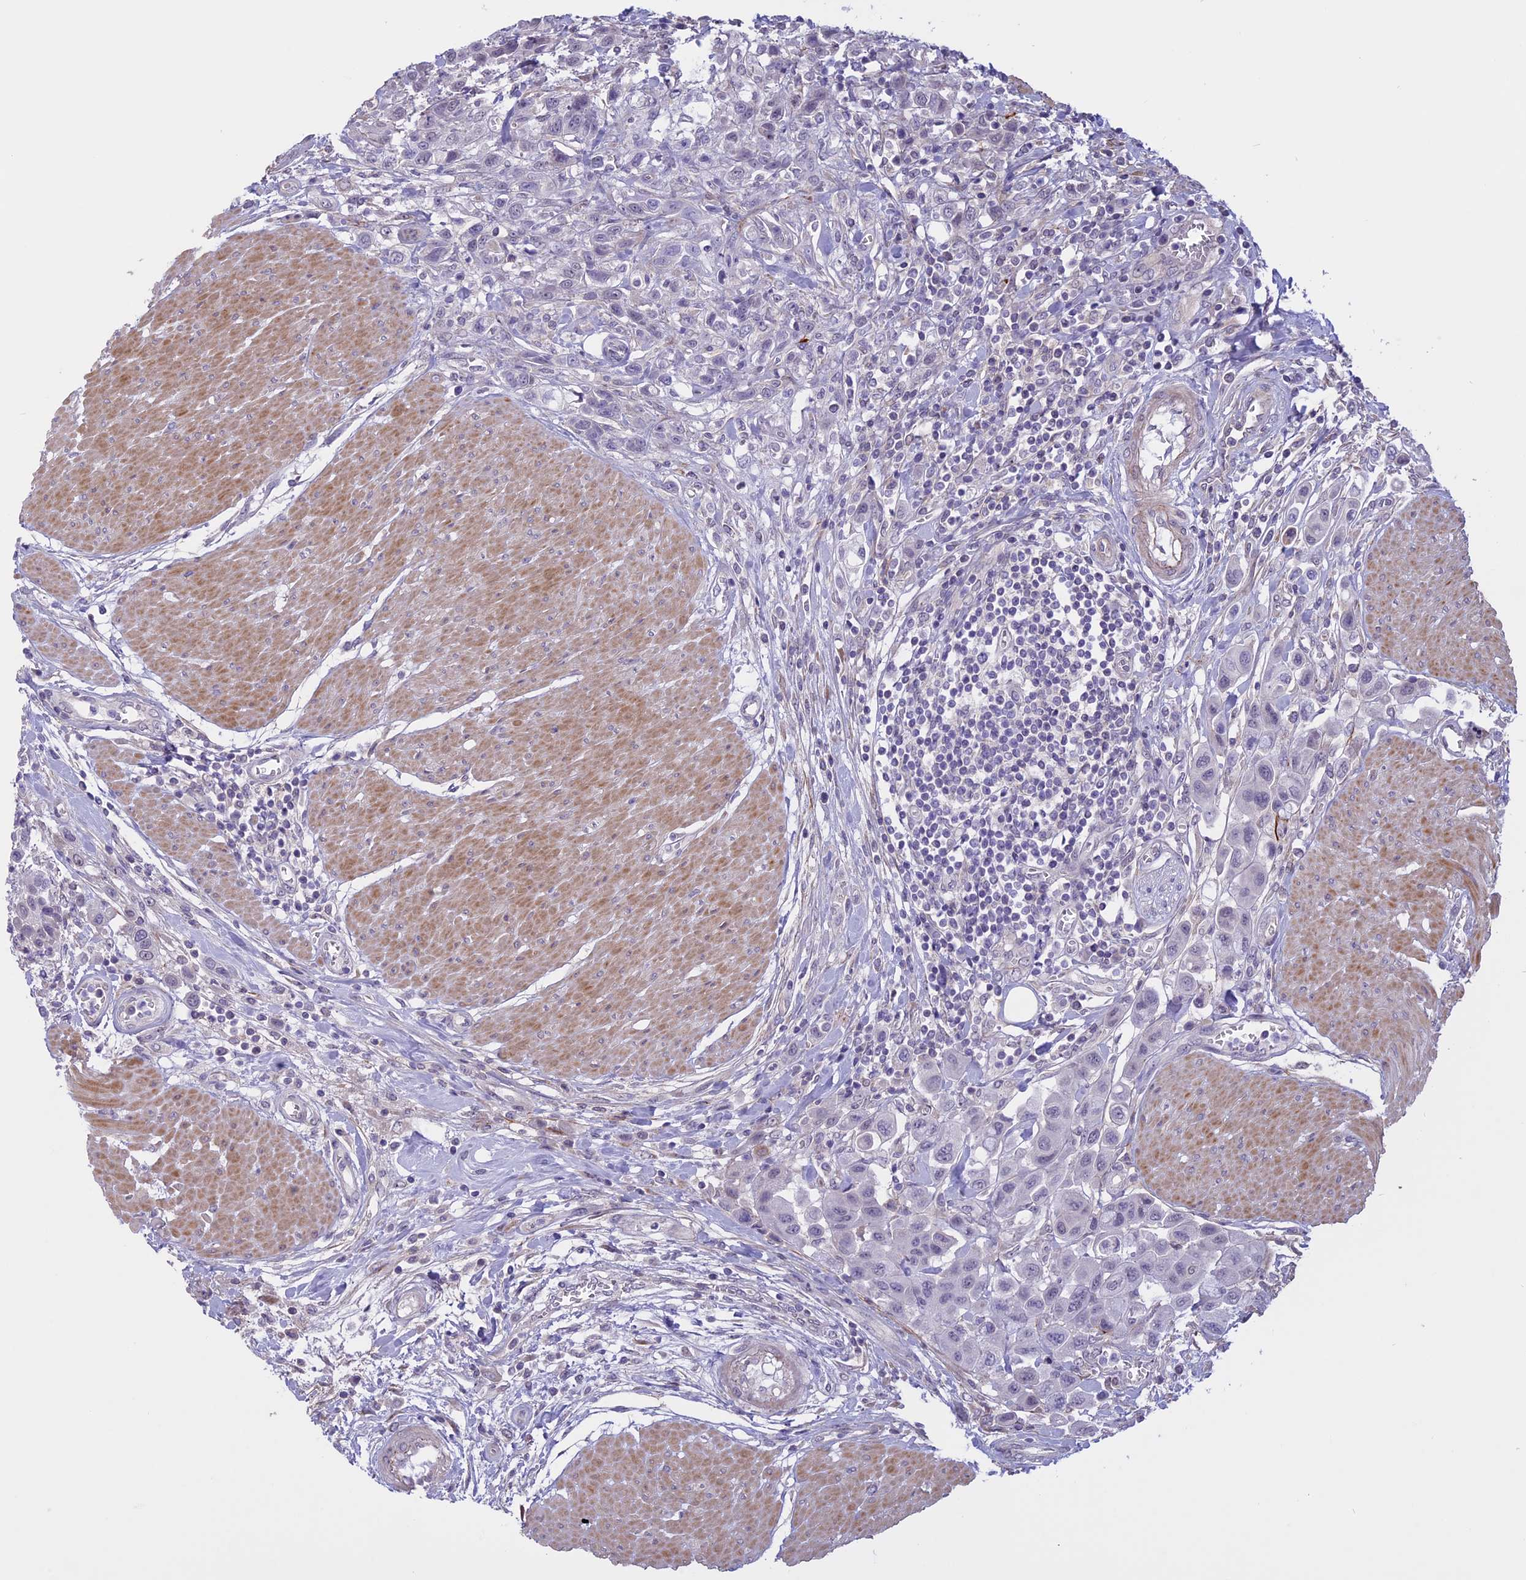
{"staining": {"intensity": "negative", "quantity": "none", "location": "none"}, "tissue": "urothelial cancer", "cell_type": "Tumor cells", "image_type": "cancer", "snomed": [{"axis": "morphology", "description": "Urothelial carcinoma, High grade"}, {"axis": "topography", "description": "Urinary bladder"}], "caption": "A high-resolution micrograph shows IHC staining of urothelial cancer, which demonstrates no significant positivity in tumor cells.", "gene": "SPHKAP", "patient": {"sex": "male", "age": 50}}